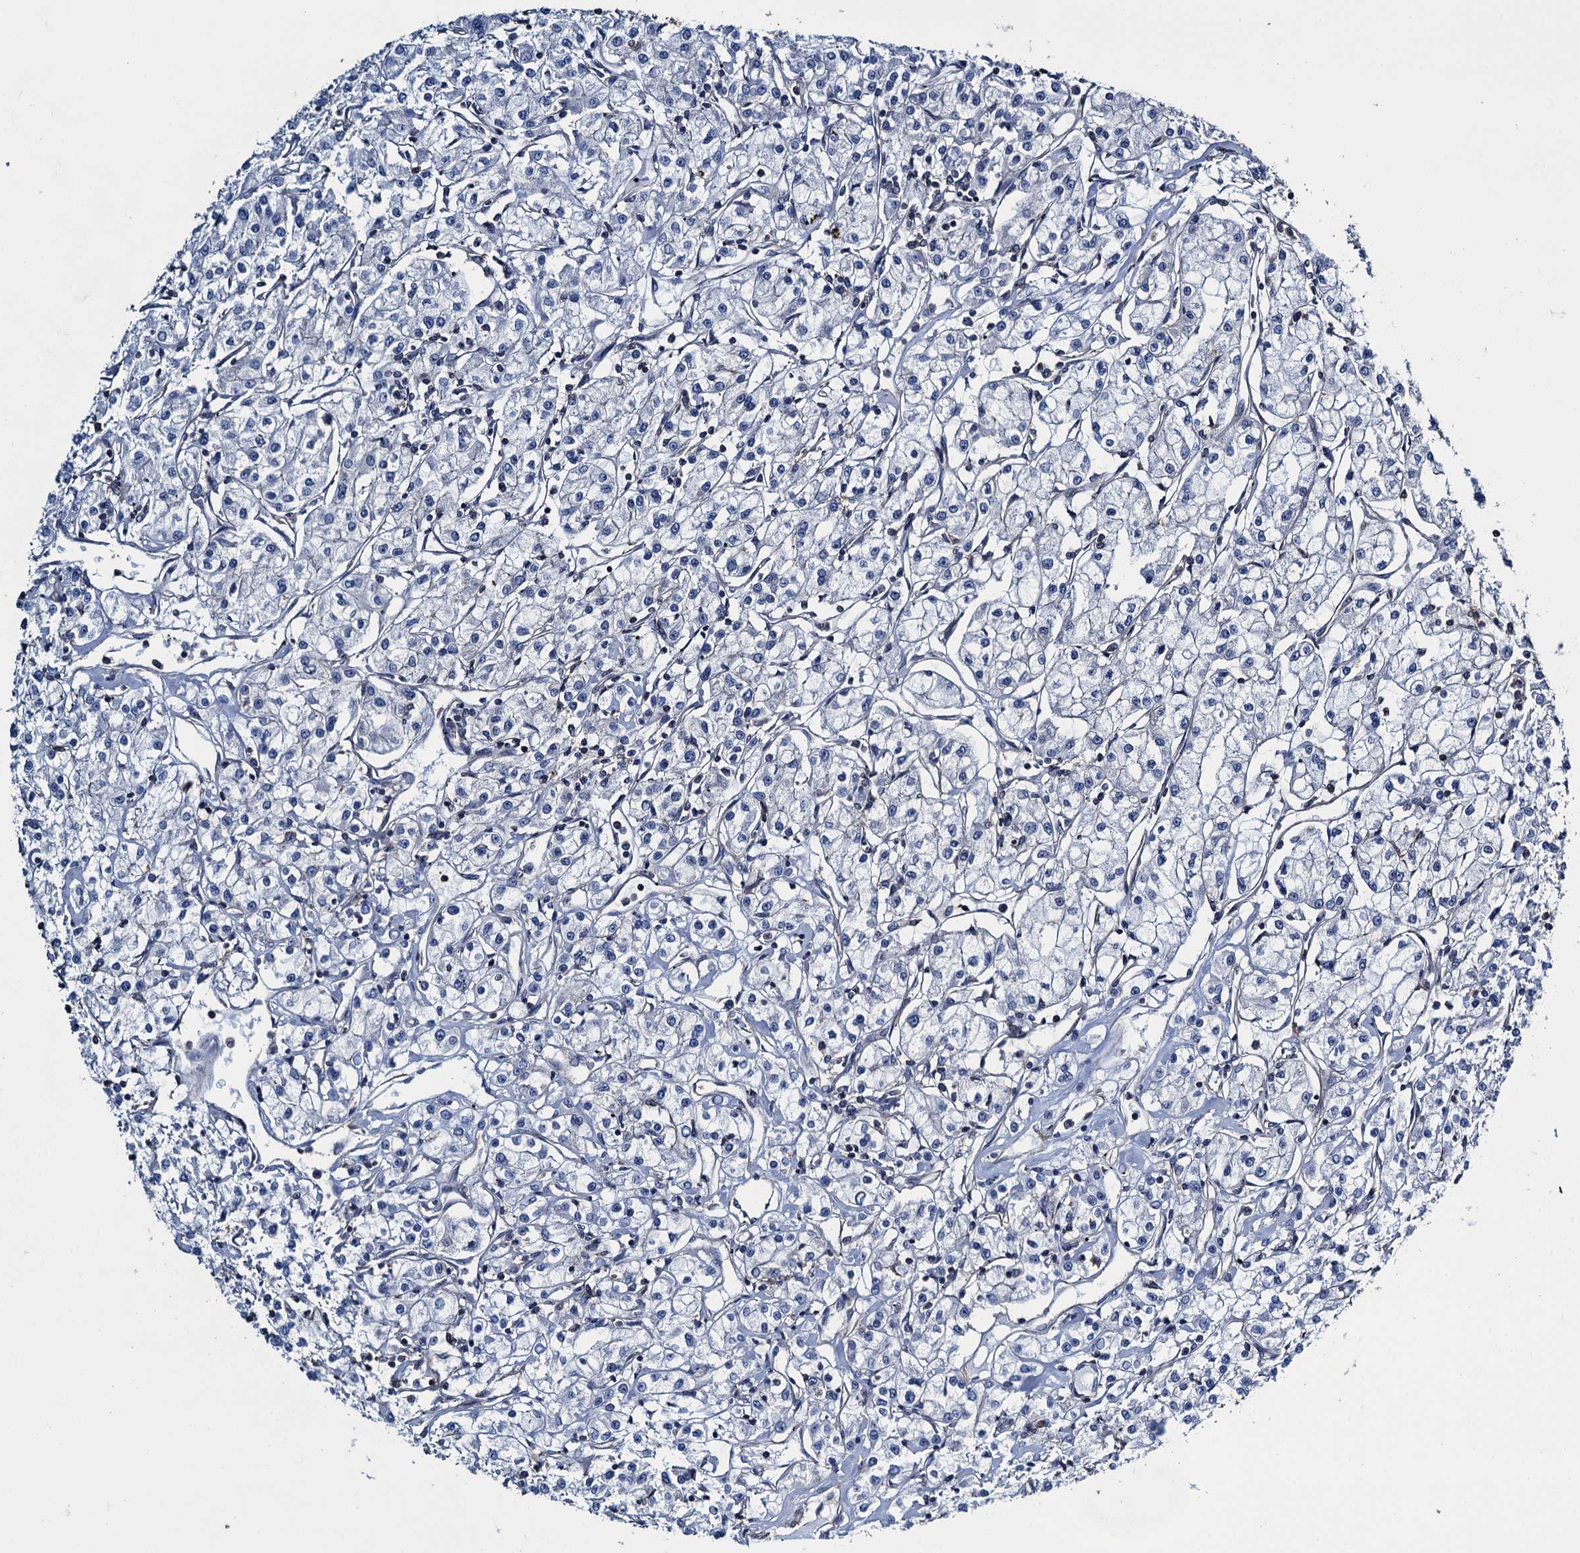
{"staining": {"intensity": "negative", "quantity": "none", "location": "none"}, "tissue": "renal cancer", "cell_type": "Tumor cells", "image_type": "cancer", "snomed": [{"axis": "morphology", "description": "Adenocarcinoma, NOS"}, {"axis": "topography", "description": "Kidney"}], "caption": "DAB immunohistochemical staining of human renal cancer exhibits no significant positivity in tumor cells.", "gene": "PROSER2", "patient": {"sex": "female", "age": 59}}